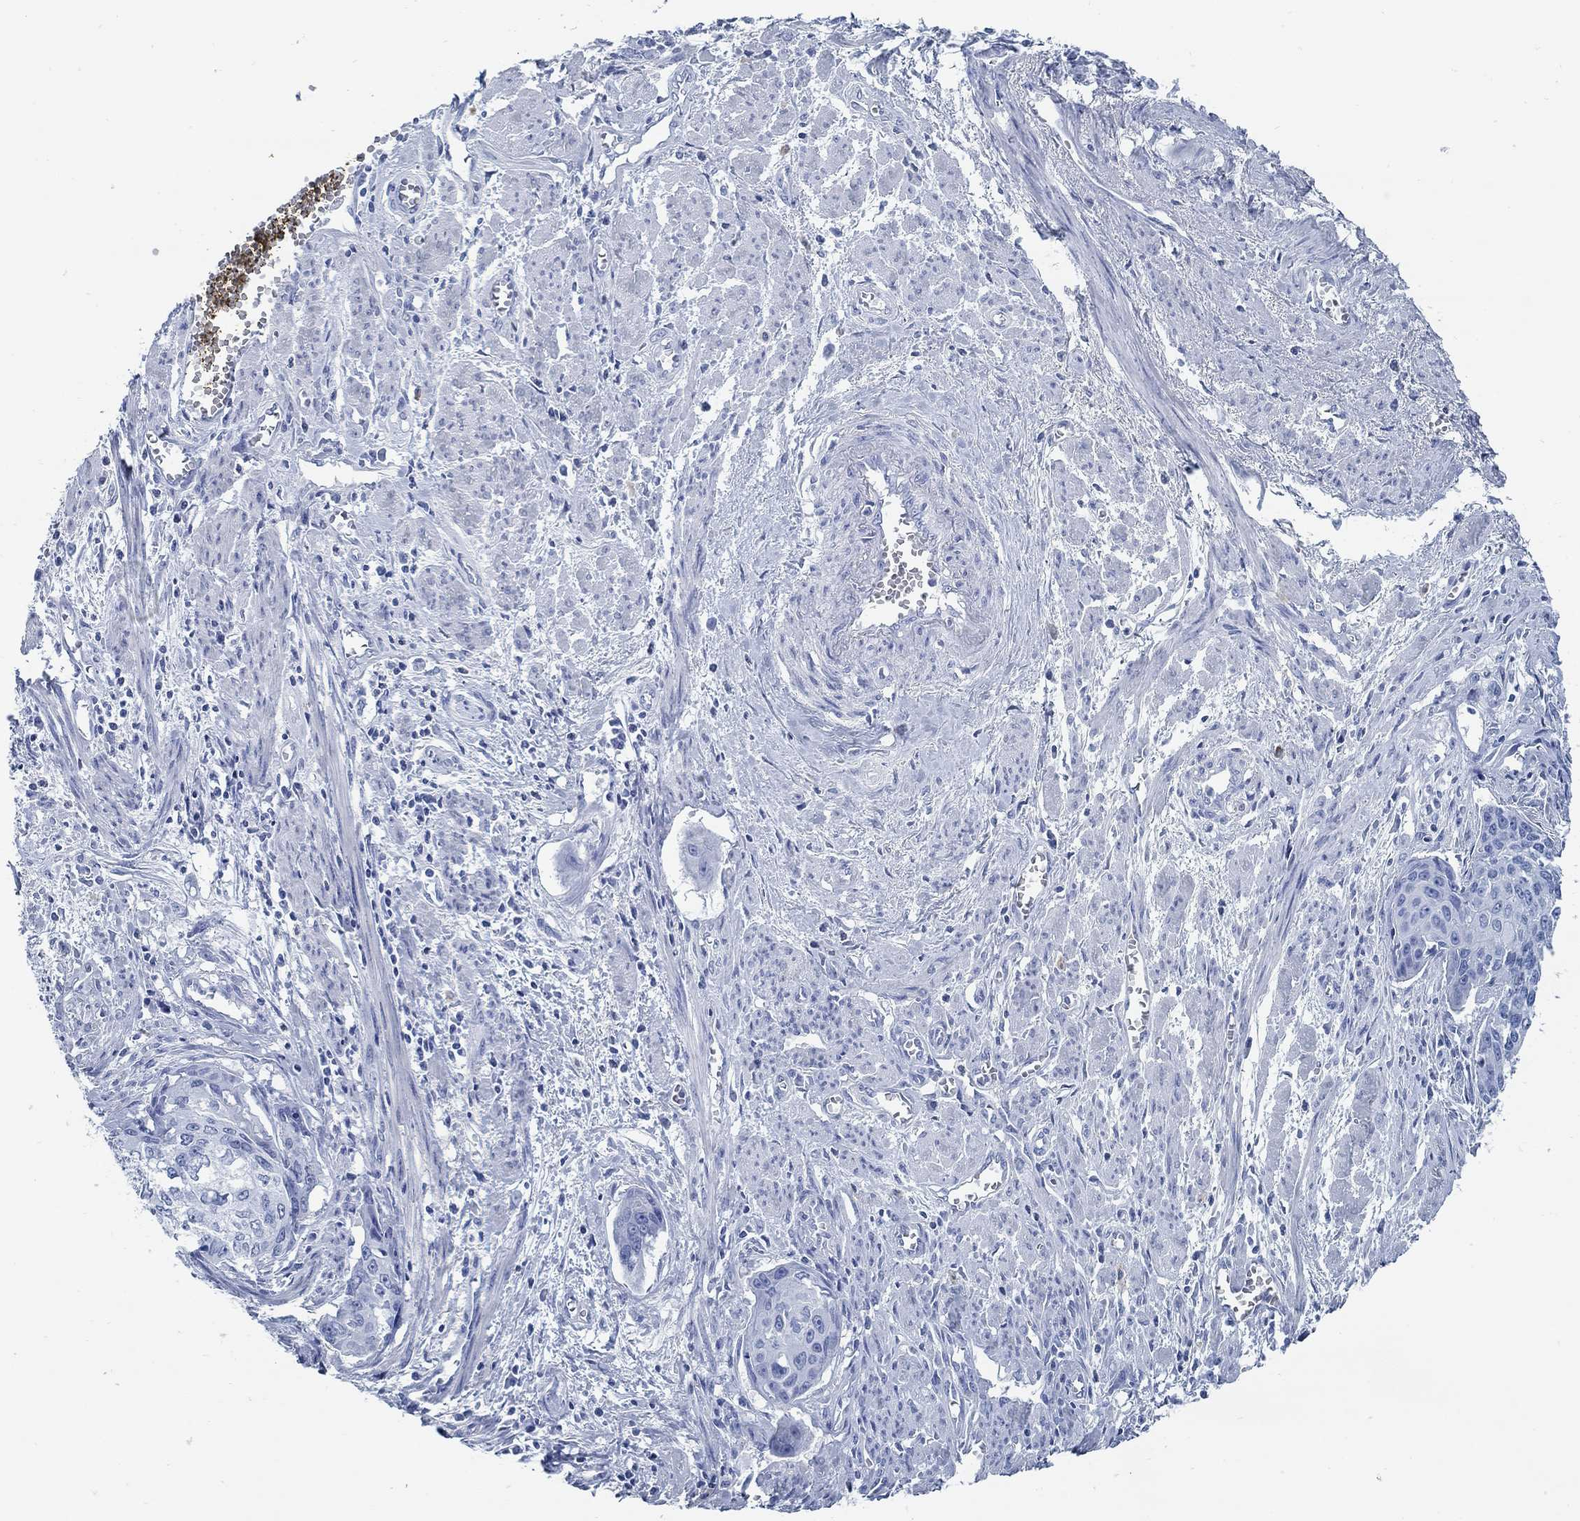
{"staining": {"intensity": "negative", "quantity": "none", "location": "none"}, "tissue": "cervical cancer", "cell_type": "Tumor cells", "image_type": "cancer", "snomed": [{"axis": "morphology", "description": "Squamous cell carcinoma, NOS"}, {"axis": "topography", "description": "Cervix"}], "caption": "A high-resolution micrograph shows immunohistochemistry (IHC) staining of cervical squamous cell carcinoma, which exhibits no significant expression in tumor cells.", "gene": "SLC45A1", "patient": {"sex": "female", "age": 58}}